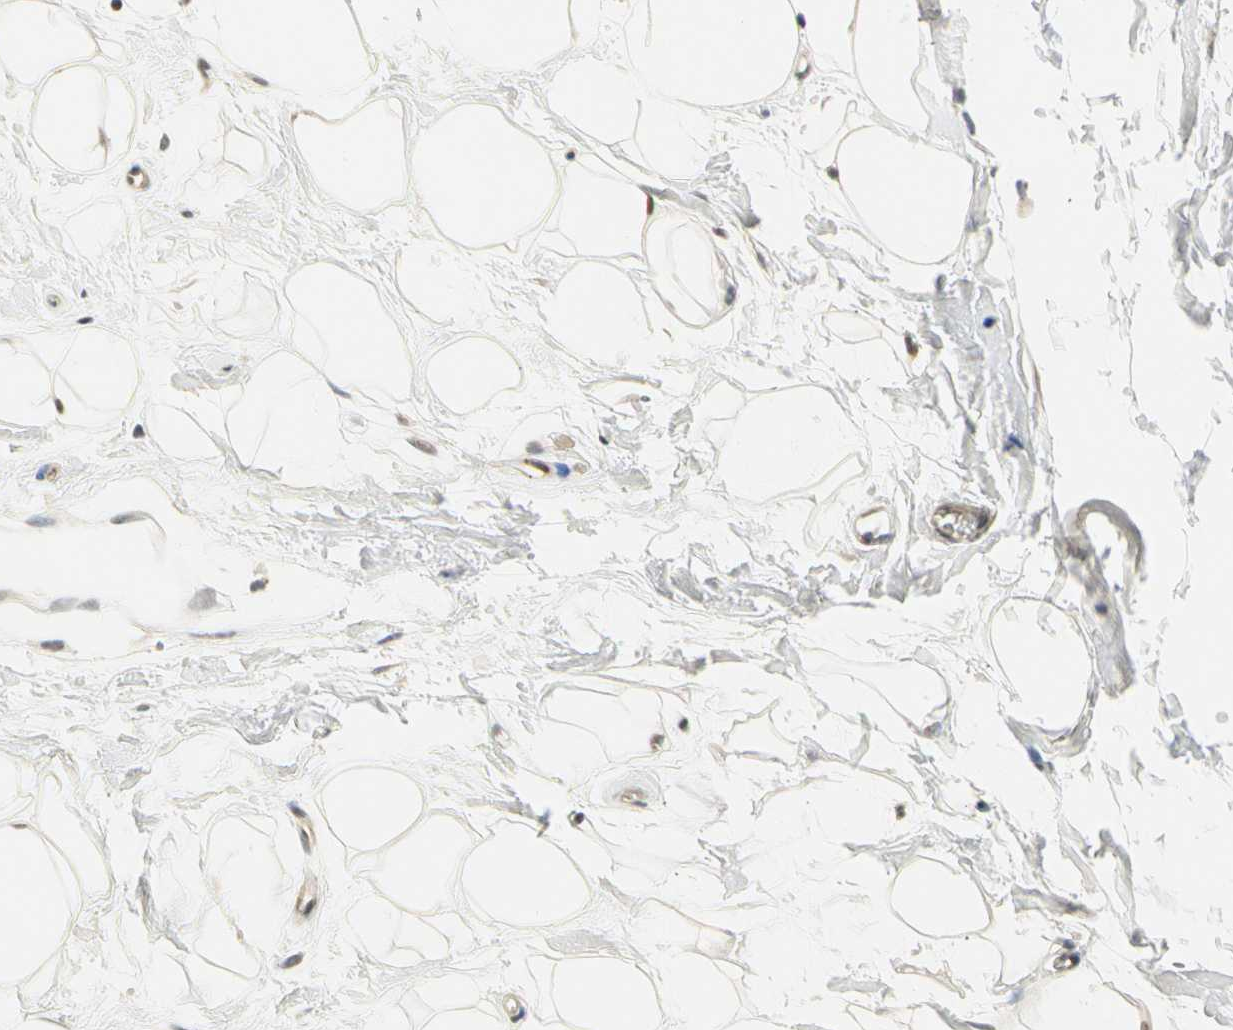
{"staining": {"intensity": "moderate", "quantity": ">75%", "location": "nuclear"}, "tissue": "adipose tissue", "cell_type": "Adipocytes", "image_type": "normal", "snomed": [{"axis": "morphology", "description": "Normal tissue, NOS"}, {"axis": "topography", "description": "Soft tissue"}], "caption": "DAB (3,3'-diaminobenzidine) immunohistochemical staining of normal human adipose tissue exhibits moderate nuclear protein staining in approximately >75% of adipocytes.", "gene": "IMPG2", "patient": {"sex": "male", "age": 72}}